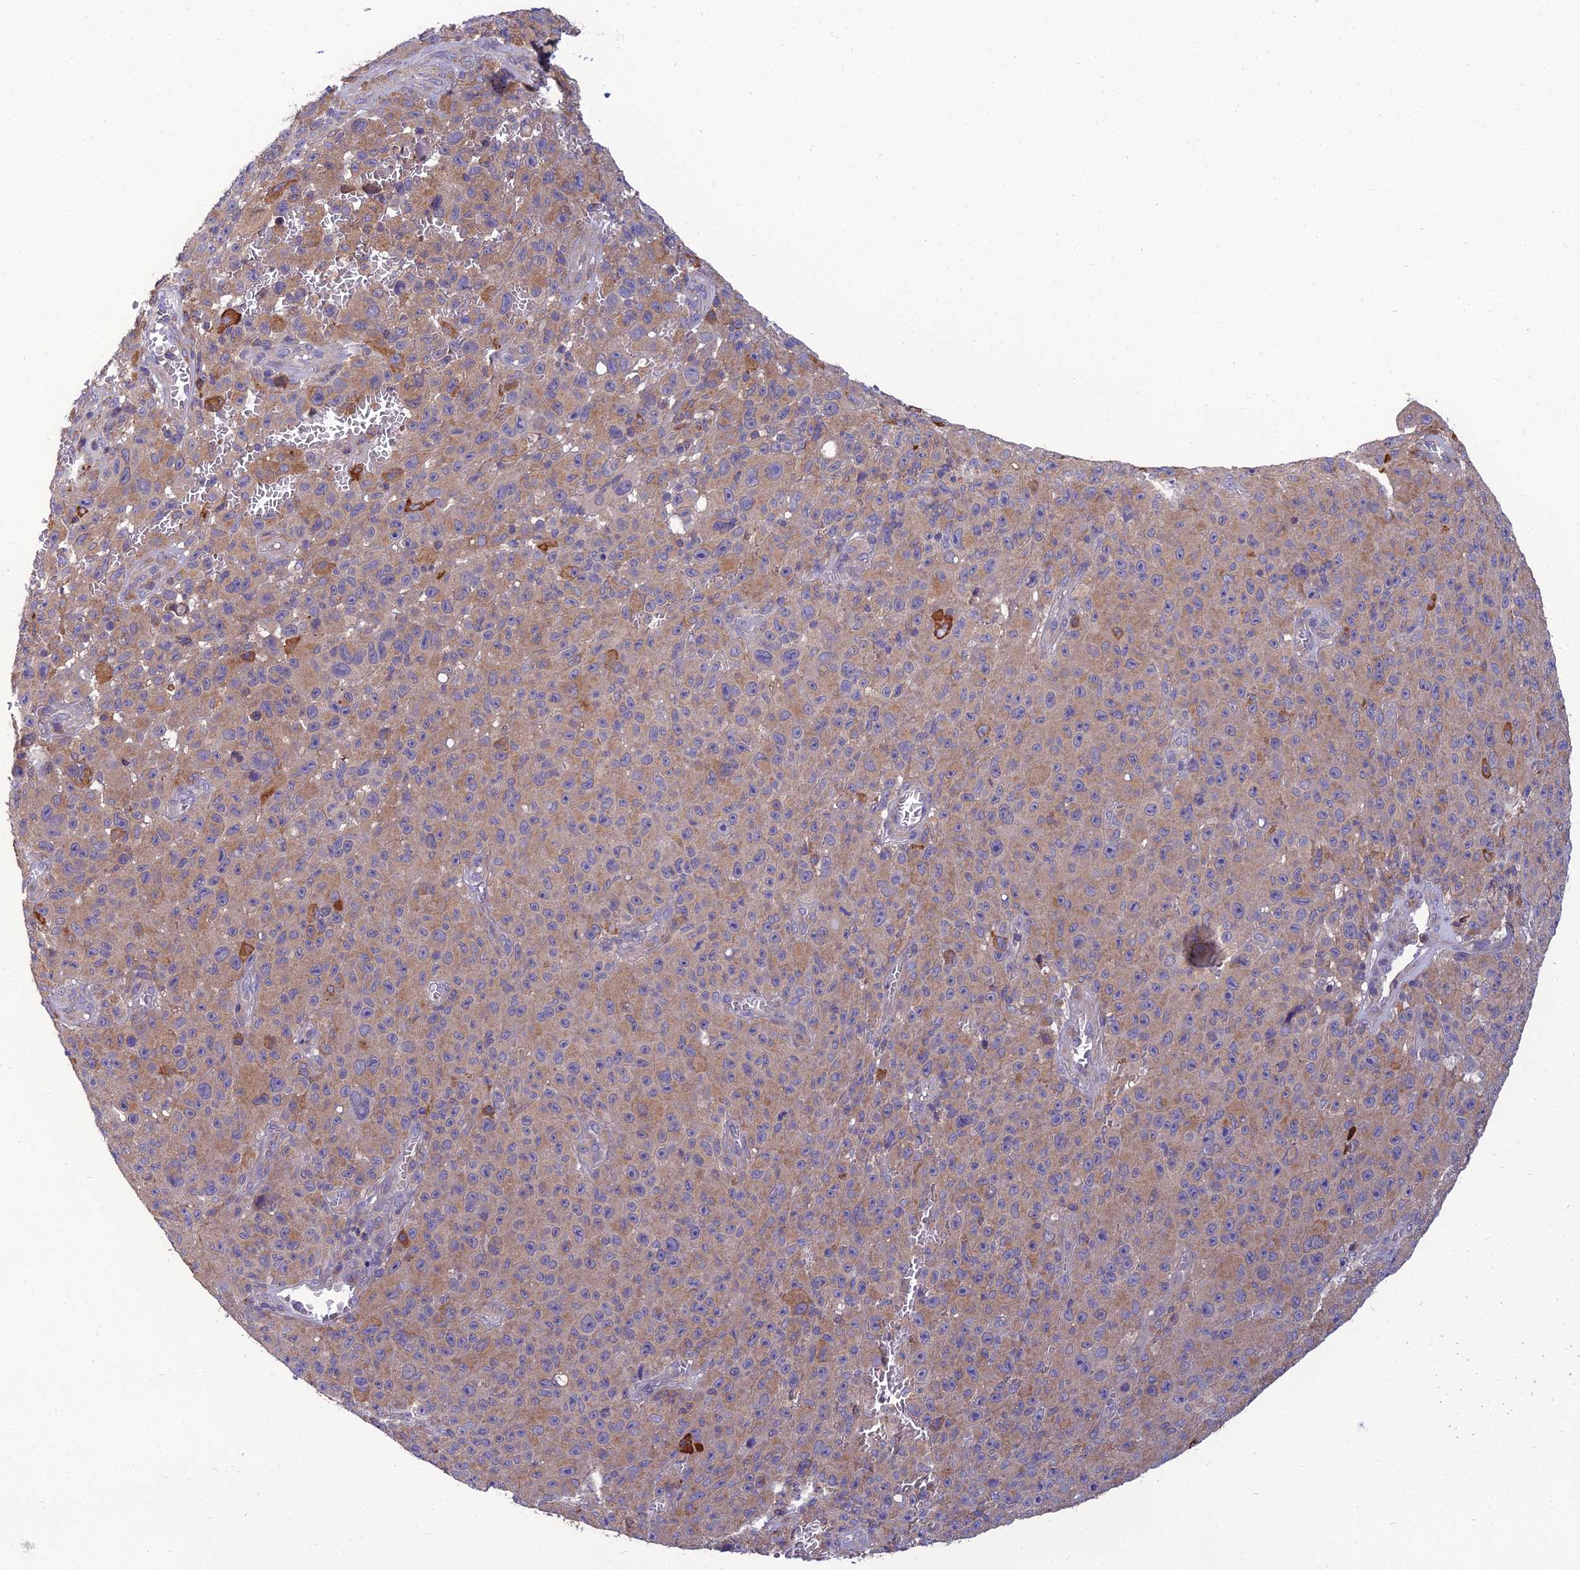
{"staining": {"intensity": "weak", "quantity": "25%-75%", "location": "cytoplasmic/membranous"}, "tissue": "melanoma", "cell_type": "Tumor cells", "image_type": "cancer", "snomed": [{"axis": "morphology", "description": "Malignant melanoma, NOS"}, {"axis": "topography", "description": "Skin"}], "caption": "Malignant melanoma tissue exhibits weak cytoplasmic/membranous positivity in approximately 25%-75% of tumor cells, visualized by immunohistochemistry. (DAB (3,3'-diaminobenzidine) = brown stain, brightfield microscopy at high magnification).", "gene": "UMAD1", "patient": {"sex": "female", "age": 82}}